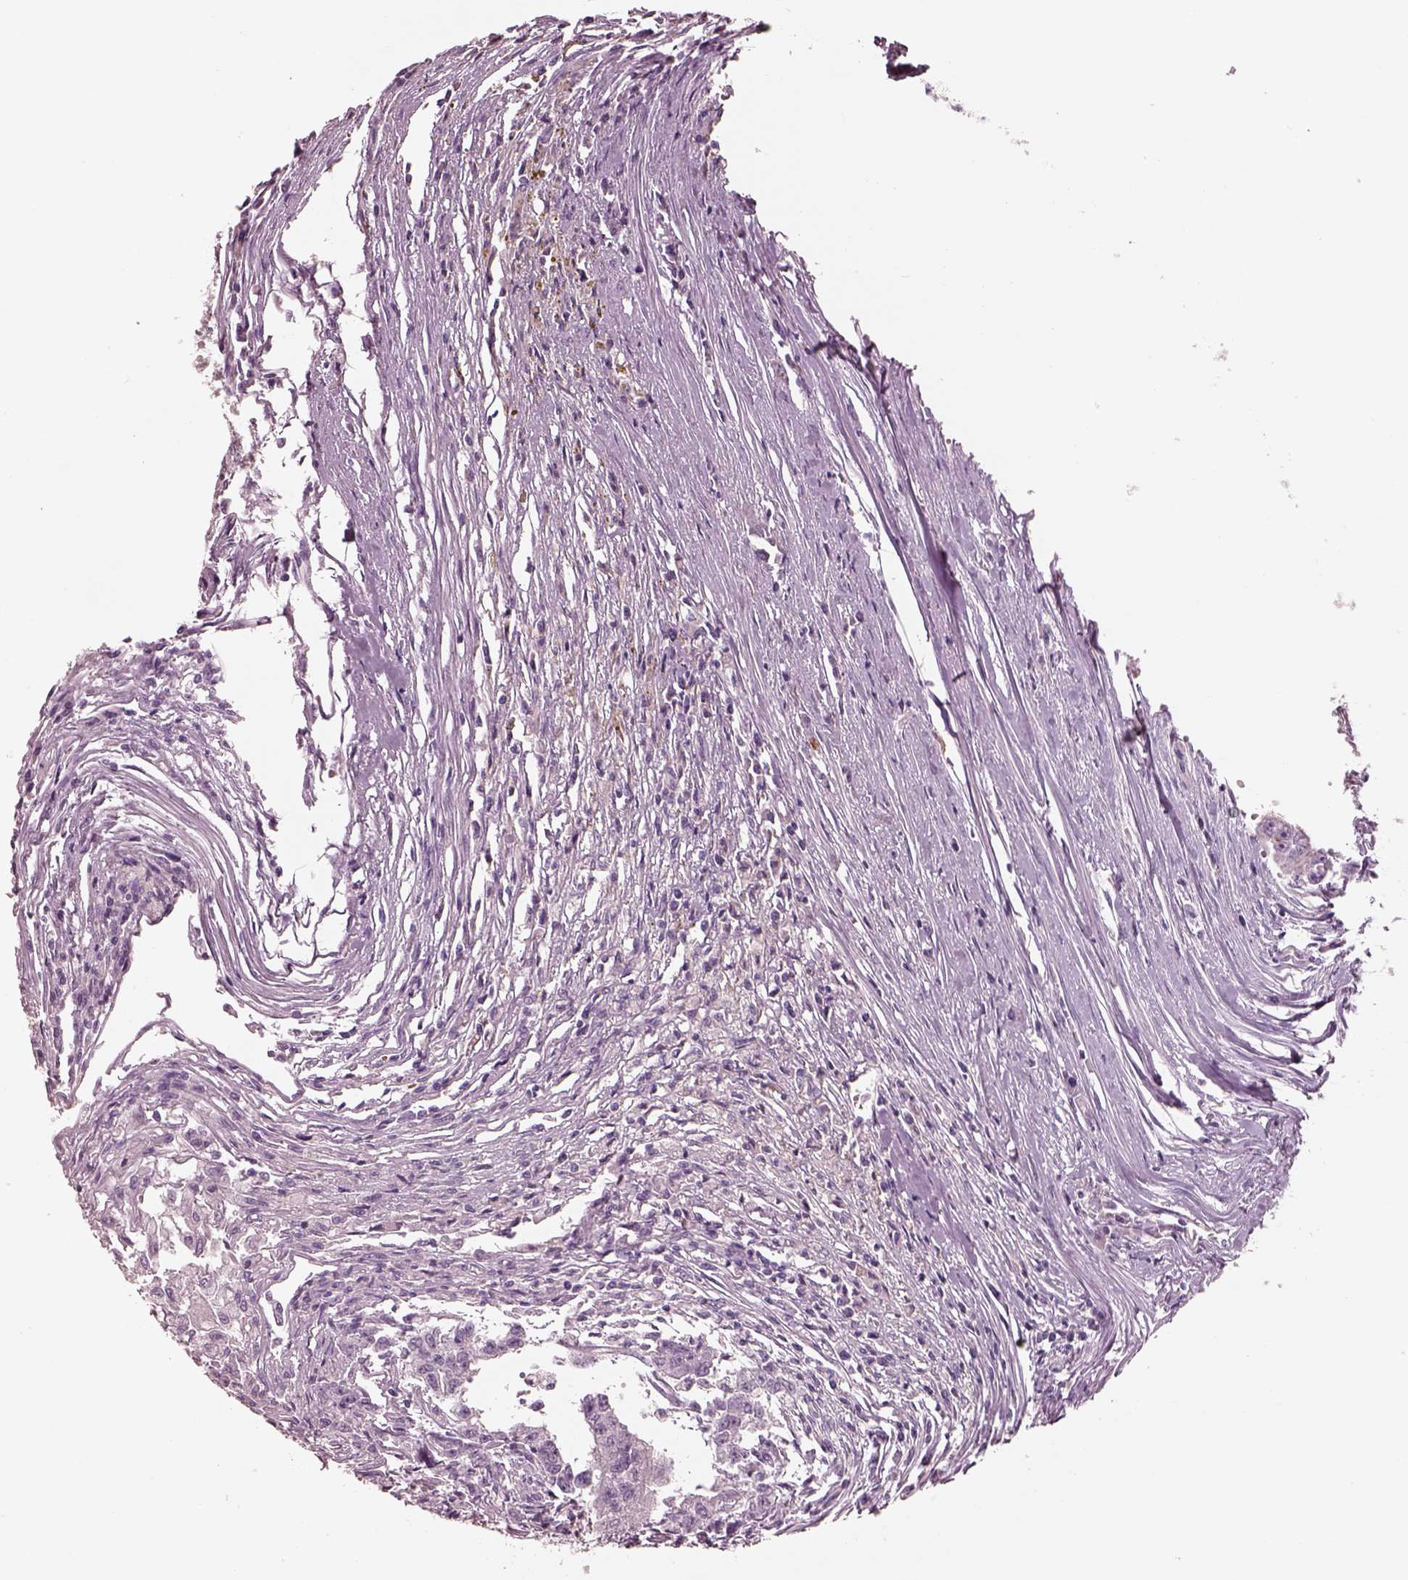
{"staining": {"intensity": "negative", "quantity": "none", "location": "none"}, "tissue": "testis cancer", "cell_type": "Tumor cells", "image_type": "cancer", "snomed": [{"axis": "morphology", "description": "Carcinoma, Embryonal, NOS"}, {"axis": "morphology", "description": "Teratoma, malignant, NOS"}, {"axis": "topography", "description": "Testis"}], "caption": "DAB immunohistochemical staining of testis malignant teratoma demonstrates no significant staining in tumor cells.", "gene": "IGLL1", "patient": {"sex": "male", "age": 24}}